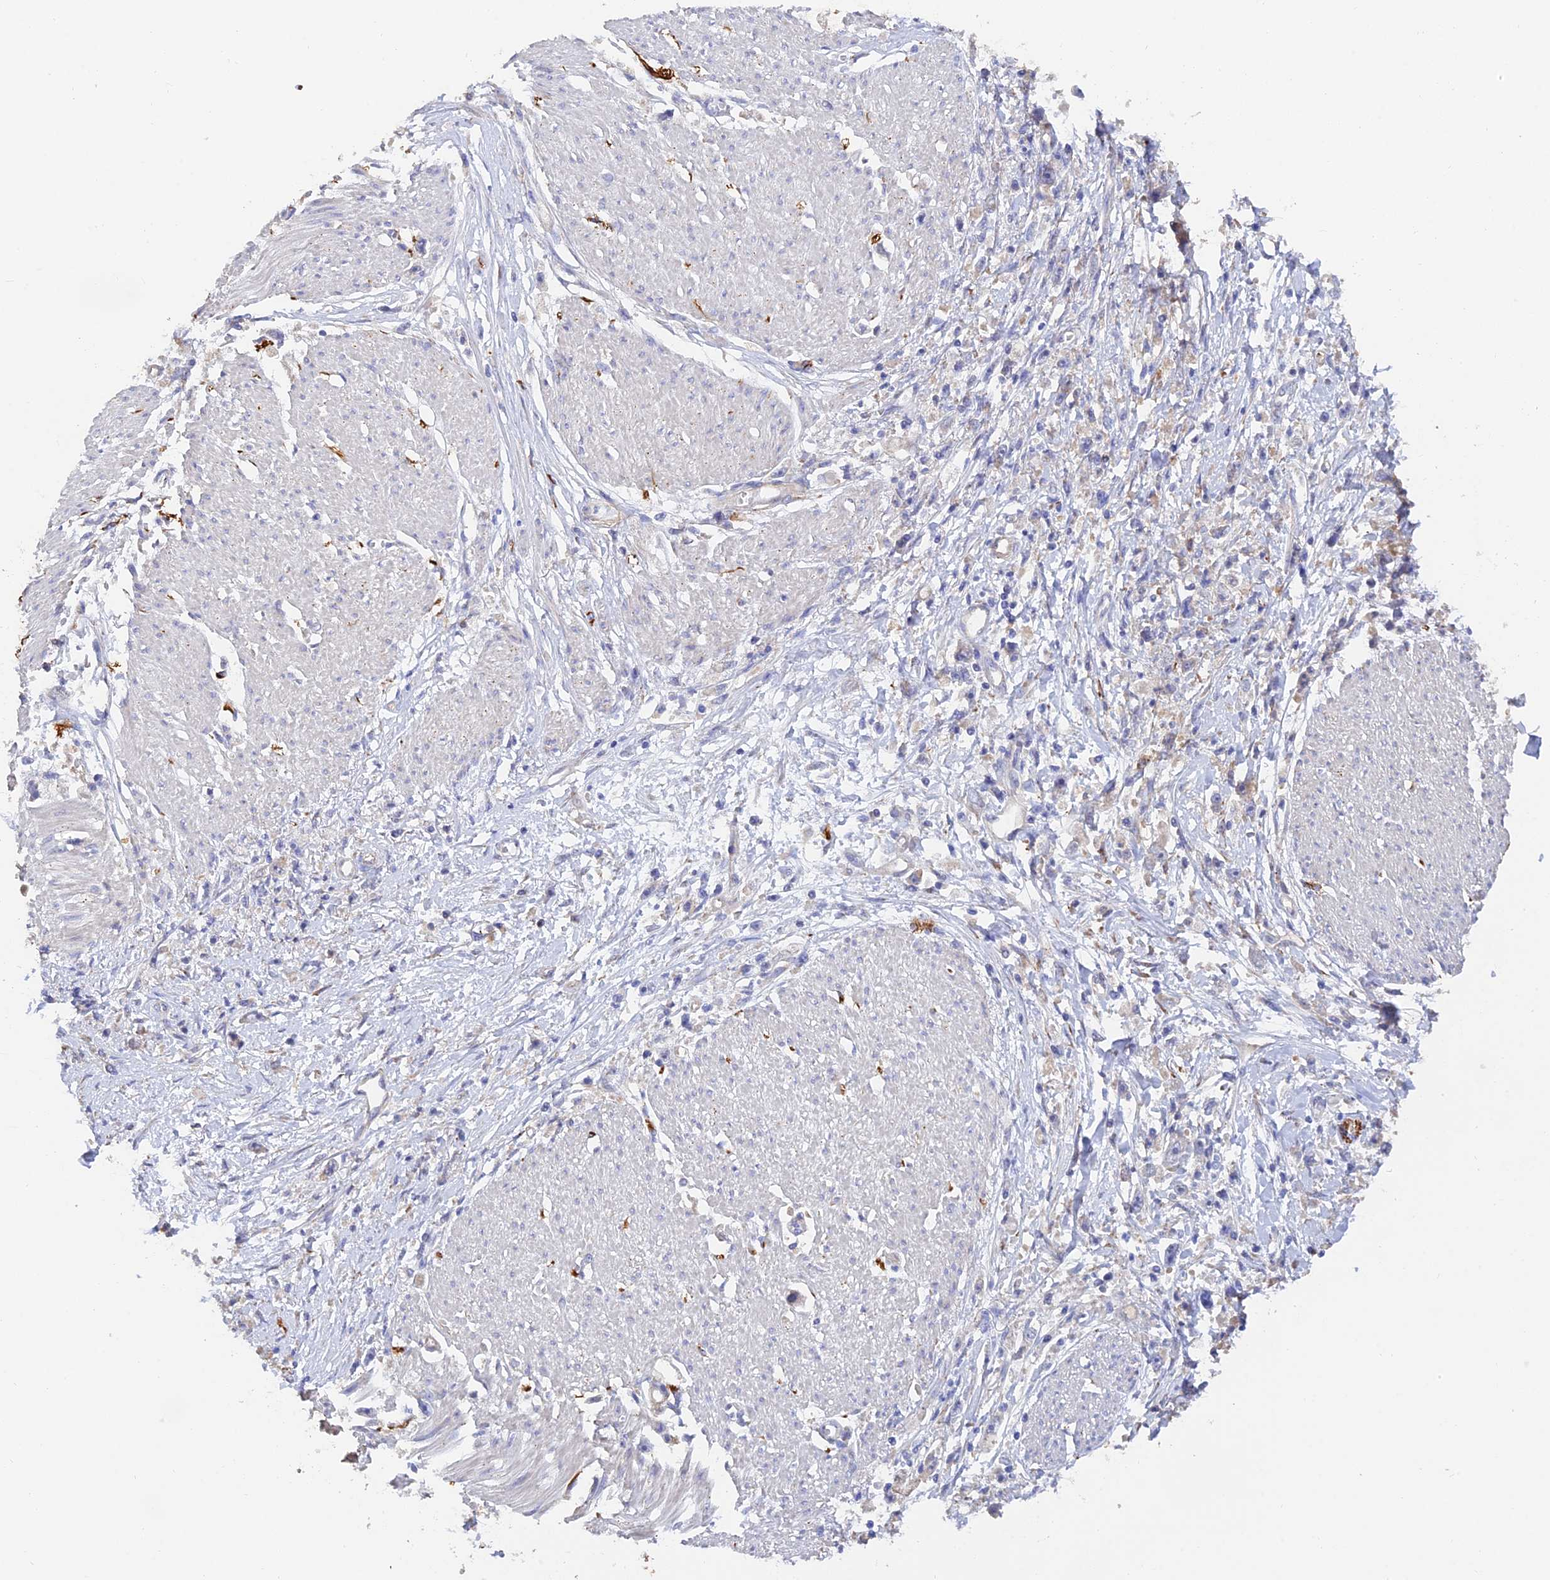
{"staining": {"intensity": "negative", "quantity": "none", "location": "none"}, "tissue": "stomach cancer", "cell_type": "Tumor cells", "image_type": "cancer", "snomed": [{"axis": "morphology", "description": "Adenocarcinoma, NOS"}, {"axis": "topography", "description": "Stomach"}], "caption": "The IHC micrograph has no significant expression in tumor cells of adenocarcinoma (stomach) tissue.", "gene": "WBP11", "patient": {"sex": "female", "age": 59}}